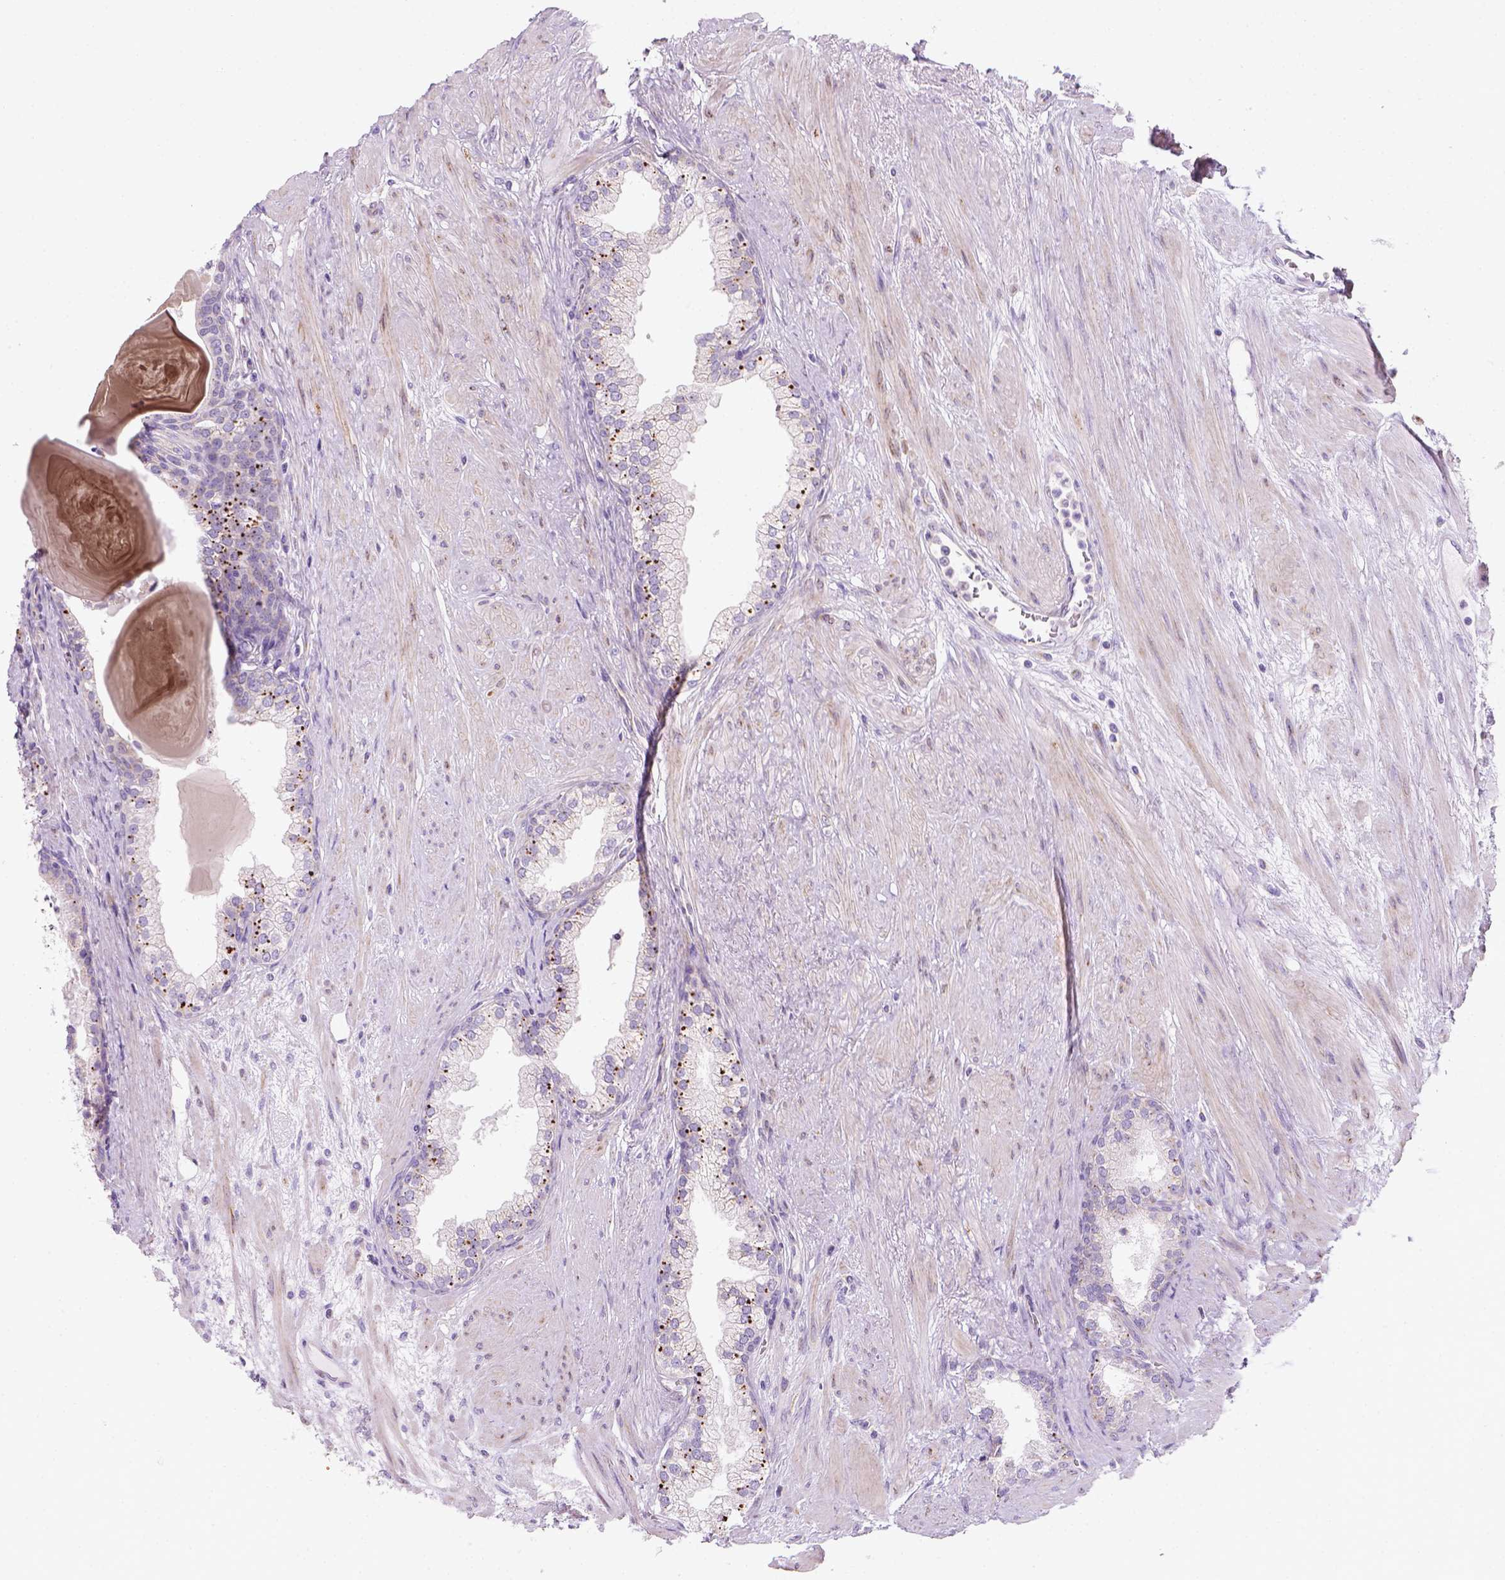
{"staining": {"intensity": "strong", "quantity": "25%-75%", "location": "cytoplasmic/membranous"}, "tissue": "prostate cancer", "cell_type": "Tumor cells", "image_type": "cancer", "snomed": [{"axis": "morphology", "description": "Adenocarcinoma, NOS"}, {"axis": "topography", "description": "Prostate"}], "caption": "Immunohistochemical staining of adenocarcinoma (prostate) exhibits strong cytoplasmic/membranous protein positivity in approximately 25%-75% of tumor cells. (Stains: DAB (3,3'-diaminobenzidine) in brown, nuclei in blue, Microscopy: brightfield microscopy at high magnification).", "gene": "CES2", "patient": {"sex": "male", "age": 69}}